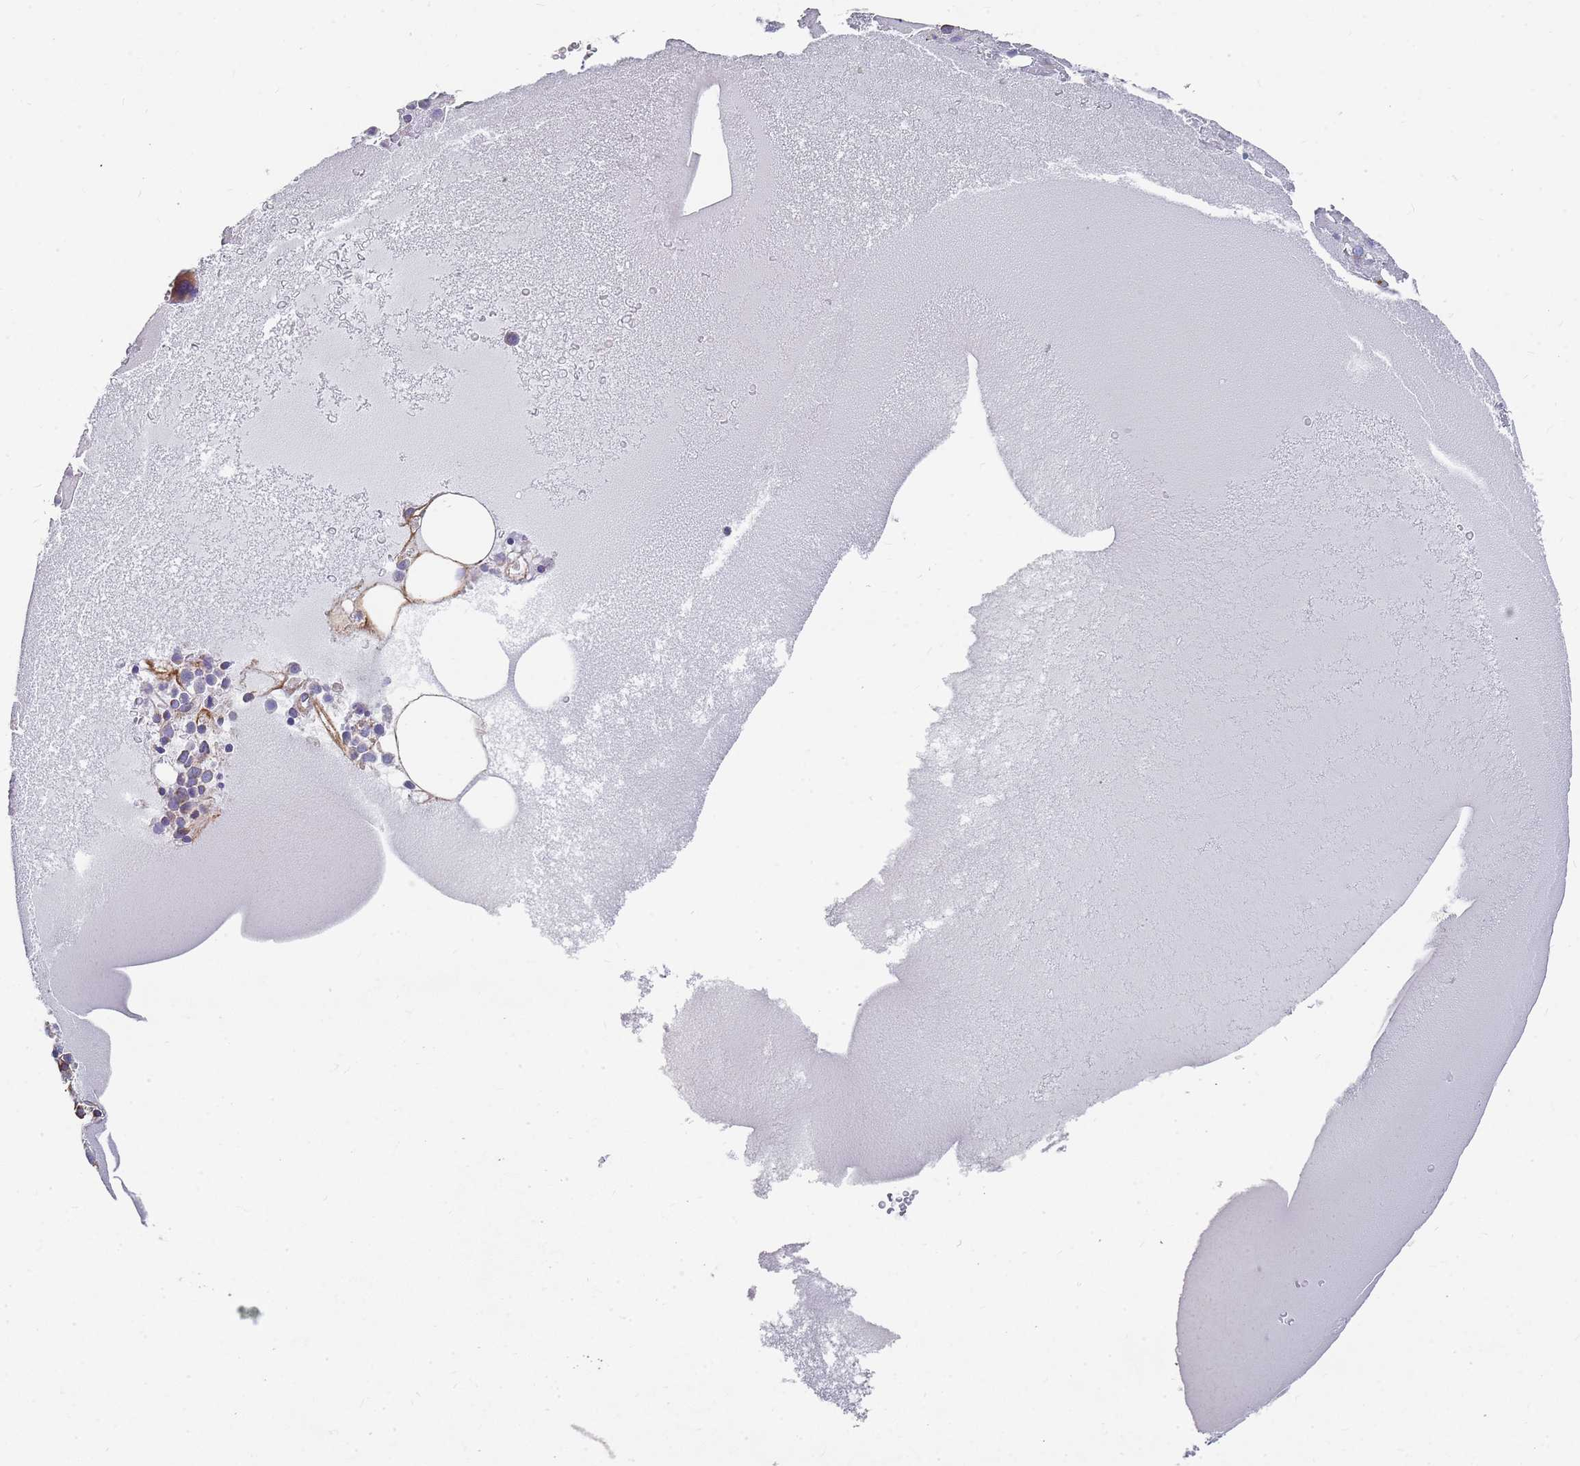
{"staining": {"intensity": "moderate", "quantity": "25%-75%", "location": "cytoplasmic/membranous"}, "tissue": "bone marrow", "cell_type": "Hematopoietic cells", "image_type": "normal", "snomed": [{"axis": "morphology", "description": "Normal tissue, NOS"}, {"axis": "topography", "description": "Bone marrow"}], "caption": "Immunohistochemical staining of normal human bone marrow exhibits moderate cytoplasmic/membranous protein positivity in approximately 25%-75% of hematopoietic cells.", "gene": "WDFY3", "patient": {"sex": "male", "age": 61}}